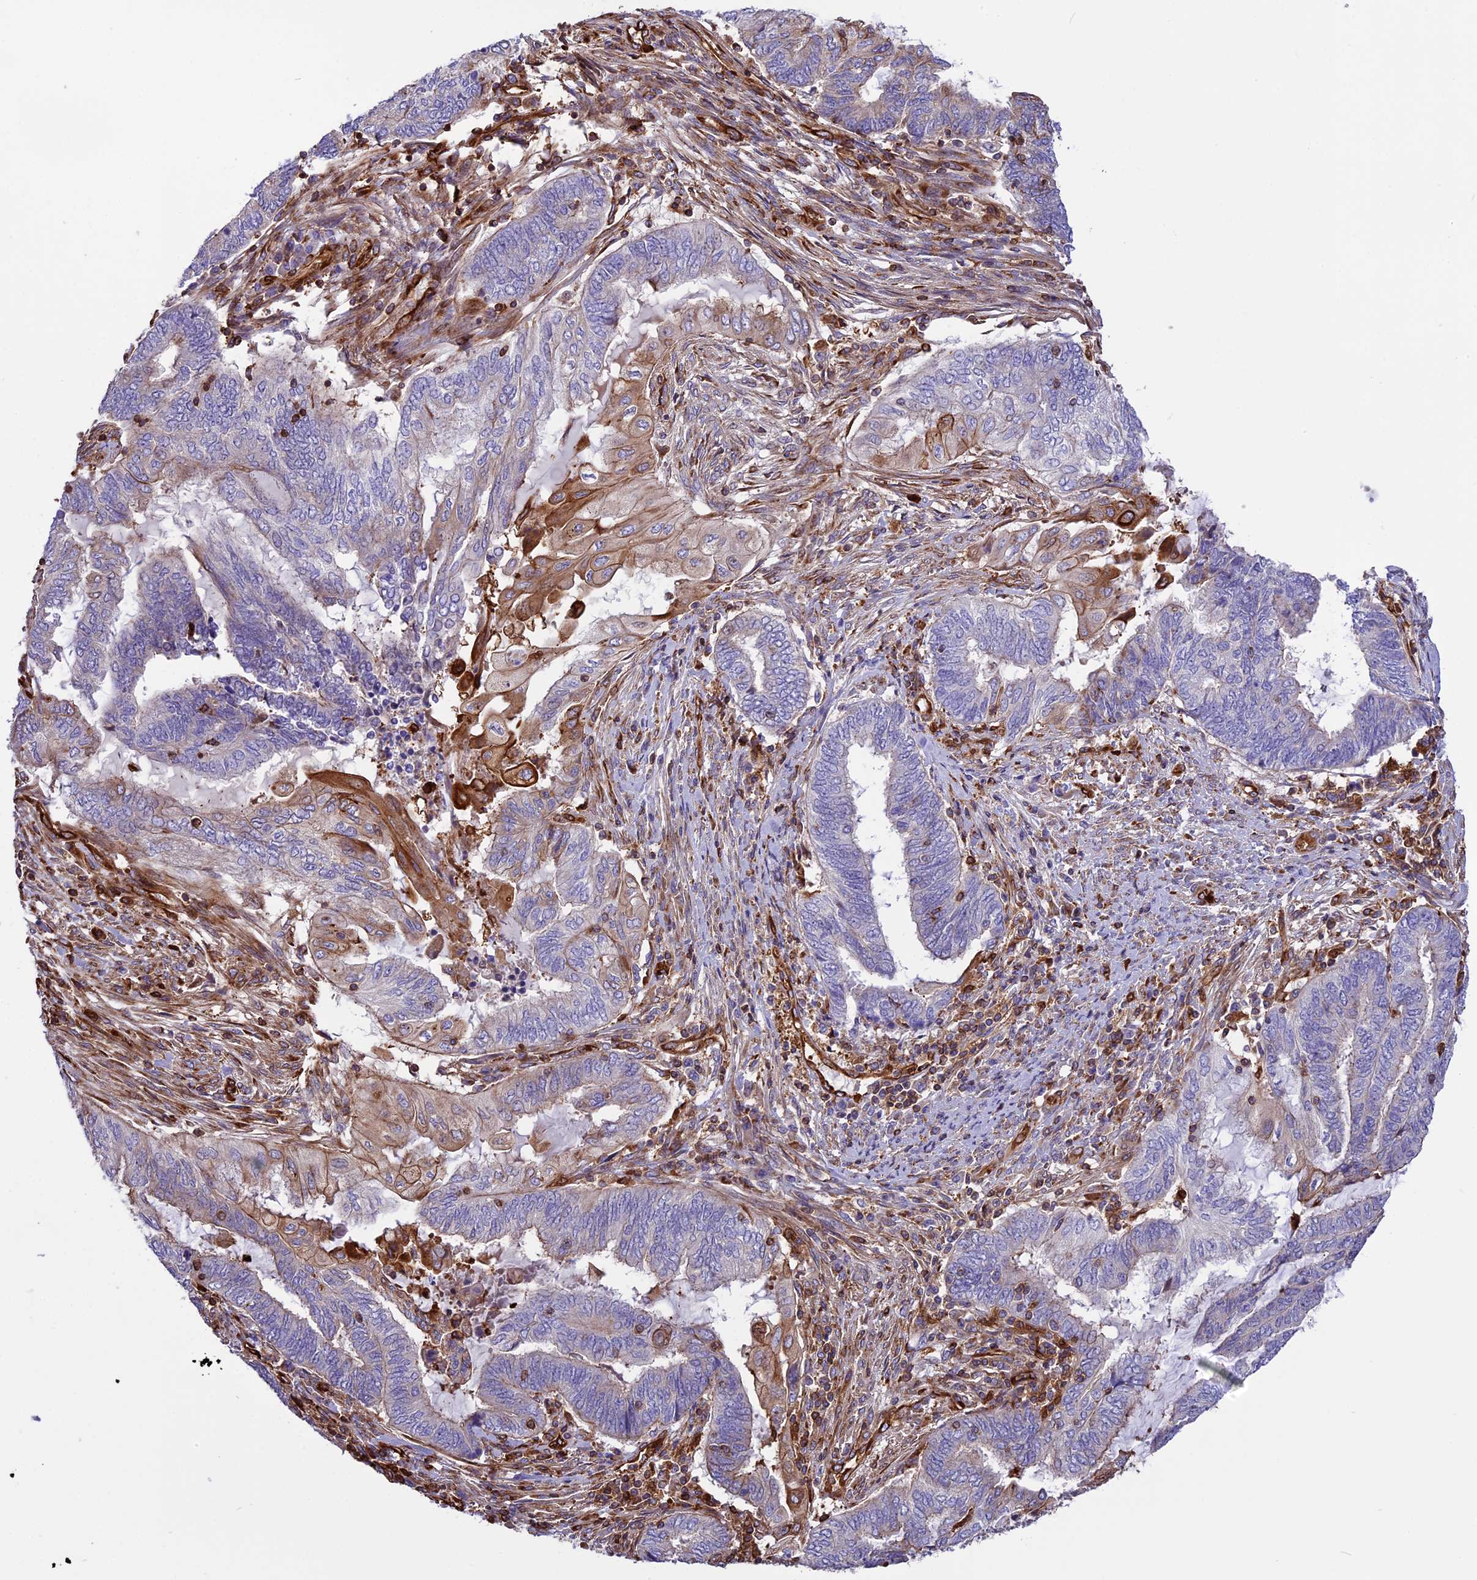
{"staining": {"intensity": "moderate", "quantity": "<25%", "location": "cytoplasmic/membranous"}, "tissue": "endometrial cancer", "cell_type": "Tumor cells", "image_type": "cancer", "snomed": [{"axis": "morphology", "description": "Adenocarcinoma, NOS"}, {"axis": "topography", "description": "Uterus"}, {"axis": "topography", "description": "Endometrium"}], "caption": "Immunohistochemical staining of human endometrial adenocarcinoma displays low levels of moderate cytoplasmic/membranous expression in approximately <25% of tumor cells.", "gene": "CD99L2", "patient": {"sex": "female", "age": 70}}